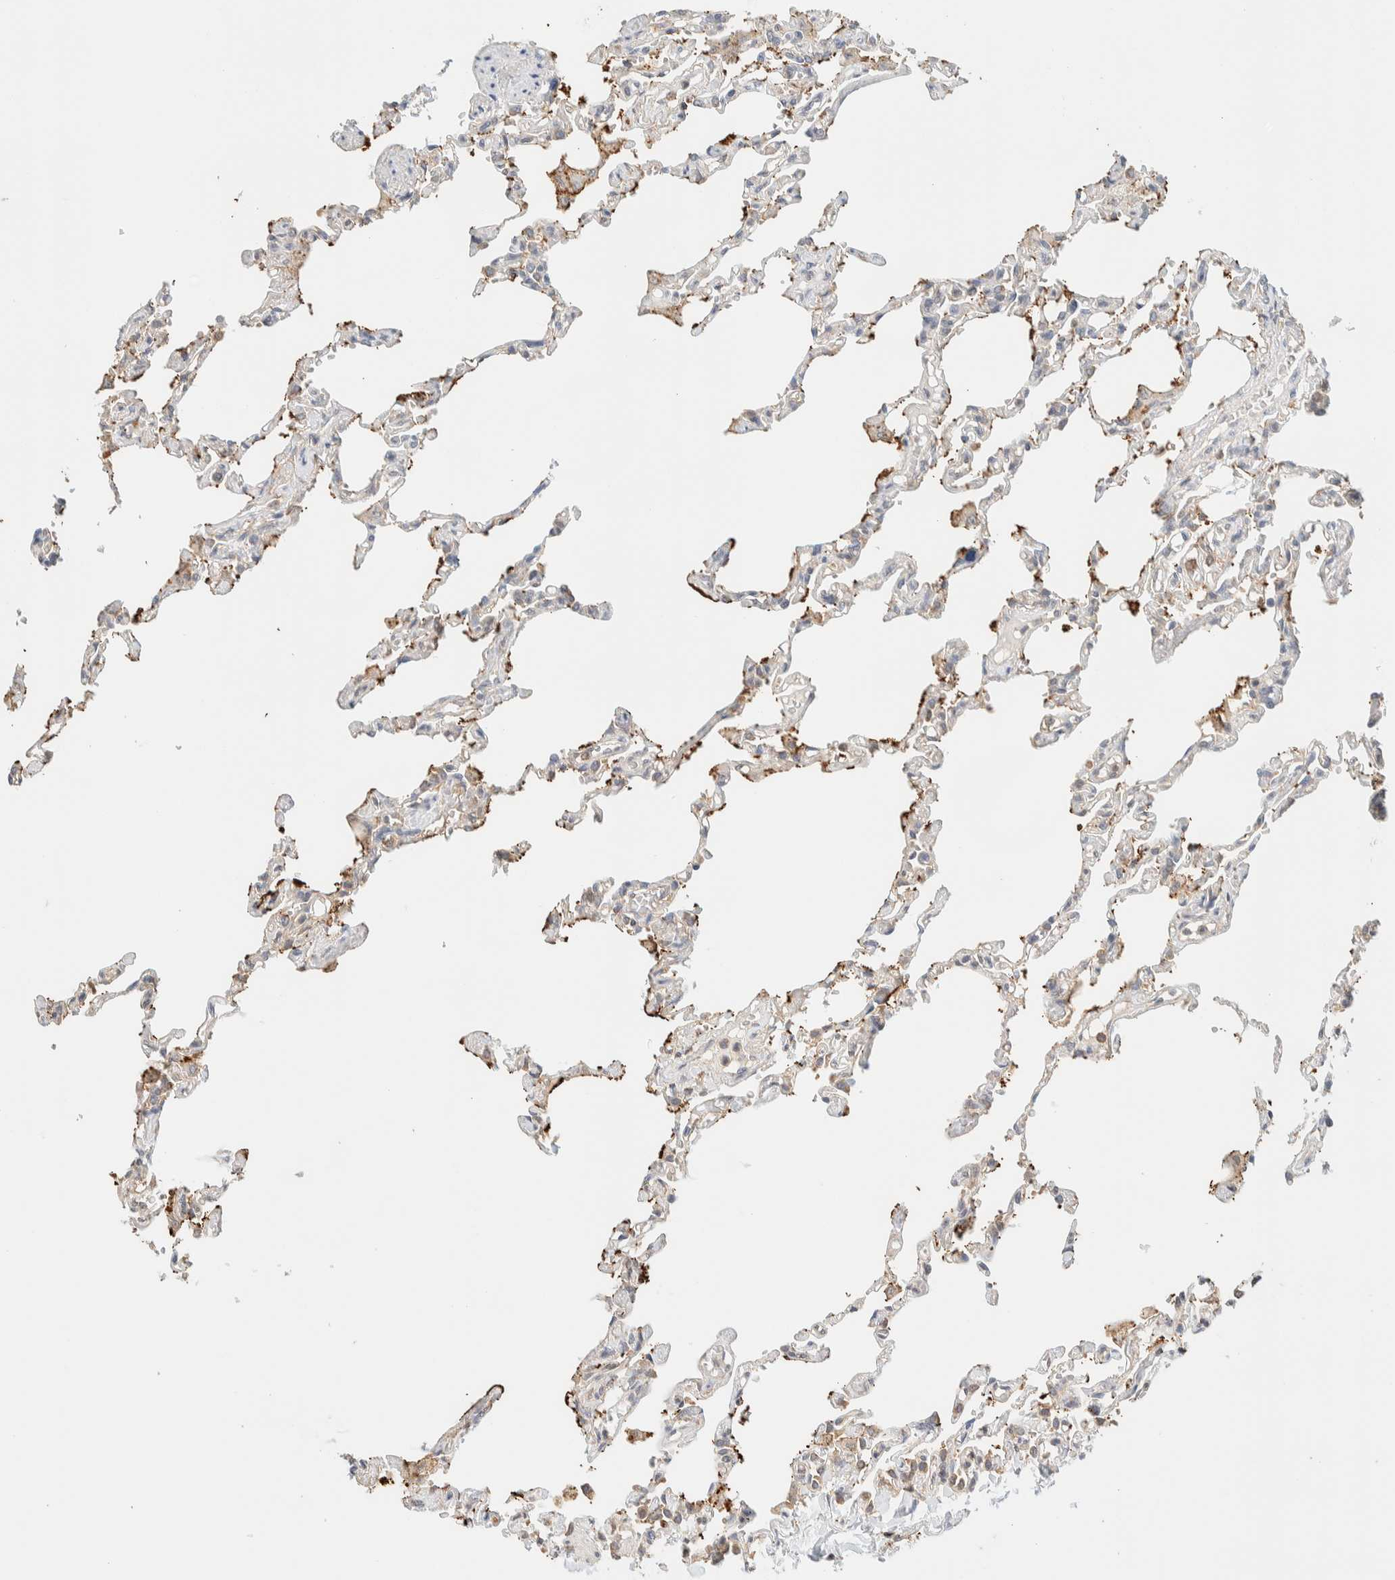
{"staining": {"intensity": "weak", "quantity": "25%-75%", "location": "cytoplasmic/membranous"}, "tissue": "lung", "cell_type": "Alveolar cells", "image_type": "normal", "snomed": [{"axis": "morphology", "description": "Normal tissue, NOS"}, {"axis": "topography", "description": "Lung"}], "caption": "Protein expression by immunohistochemistry demonstrates weak cytoplasmic/membranous positivity in approximately 25%-75% of alveolar cells in normal lung.", "gene": "TBC1D8B", "patient": {"sex": "male", "age": 21}}